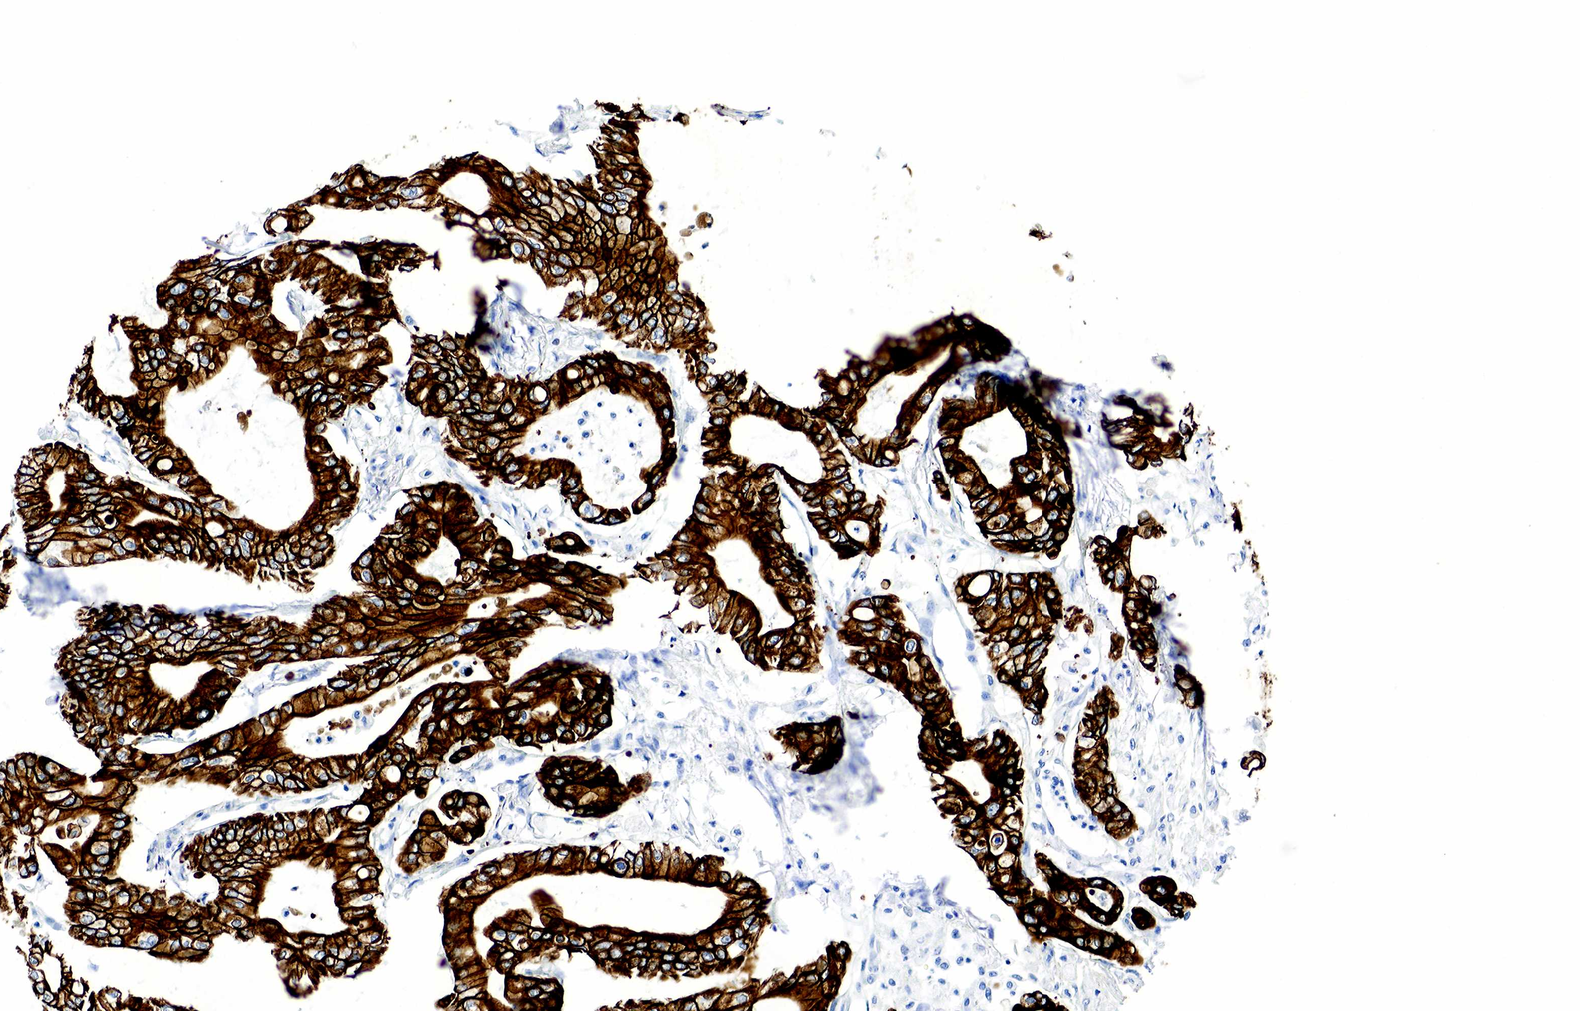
{"staining": {"intensity": "strong", "quantity": ">75%", "location": "cytoplasmic/membranous"}, "tissue": "pancreatic cancer", "cell_type": "Tumor cells", "image_type": "cancer", "snomed": [{"axis": "morphology", "description": "Adenocarcinoma, NOS"}, {"axis": "topography", "description": "Pancreas"}], "caption": "IHC micrograph of neoplastic tissue: human adenocarcinoma (pancreatic) stained using immunohistochemistry shows high levels of strong protein expression localized specifically in the cytoplasmic/membranous of tumor cells, appearing as a cytoplasmic/membranous brown color.", "gene": "KRT7", "patient": {"sex": "male", "age": 79}}